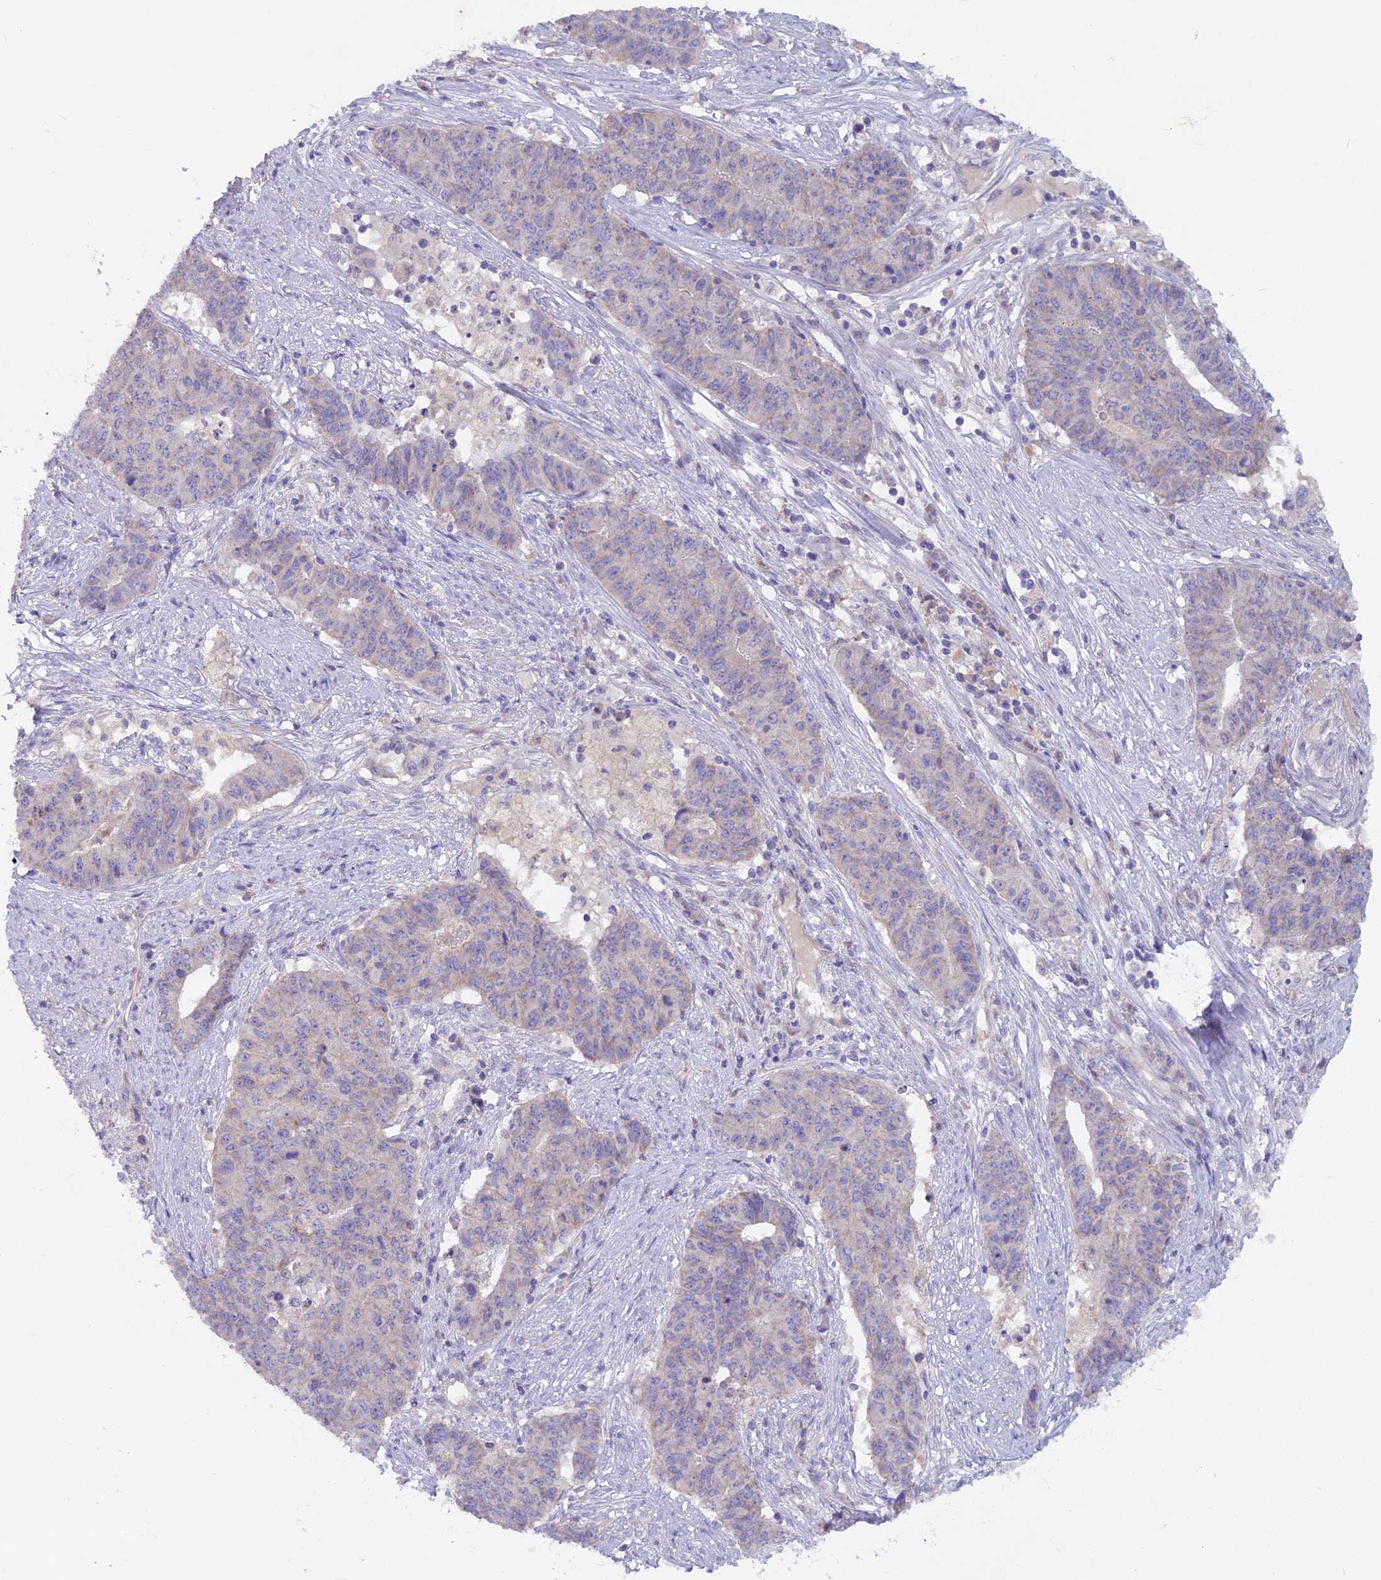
{"staining": {"intensity": "negative", "quantity": "none", "location": "none"}, "tissue": "endometrial cancer", "cell_type": "Tumor cells", "image_type": "cancer", "snomed": [{"axis": "morphology", "description": "Adenocarcinoma, NOS"}, {"axis": "topography", "description": "Endometrium"}], "caption": "Histopathology image shows no protein staining in tumor cells of endometrial cancer tissue.", "gene": "PZP", "patient": {"sex": "female", "age": 59}}